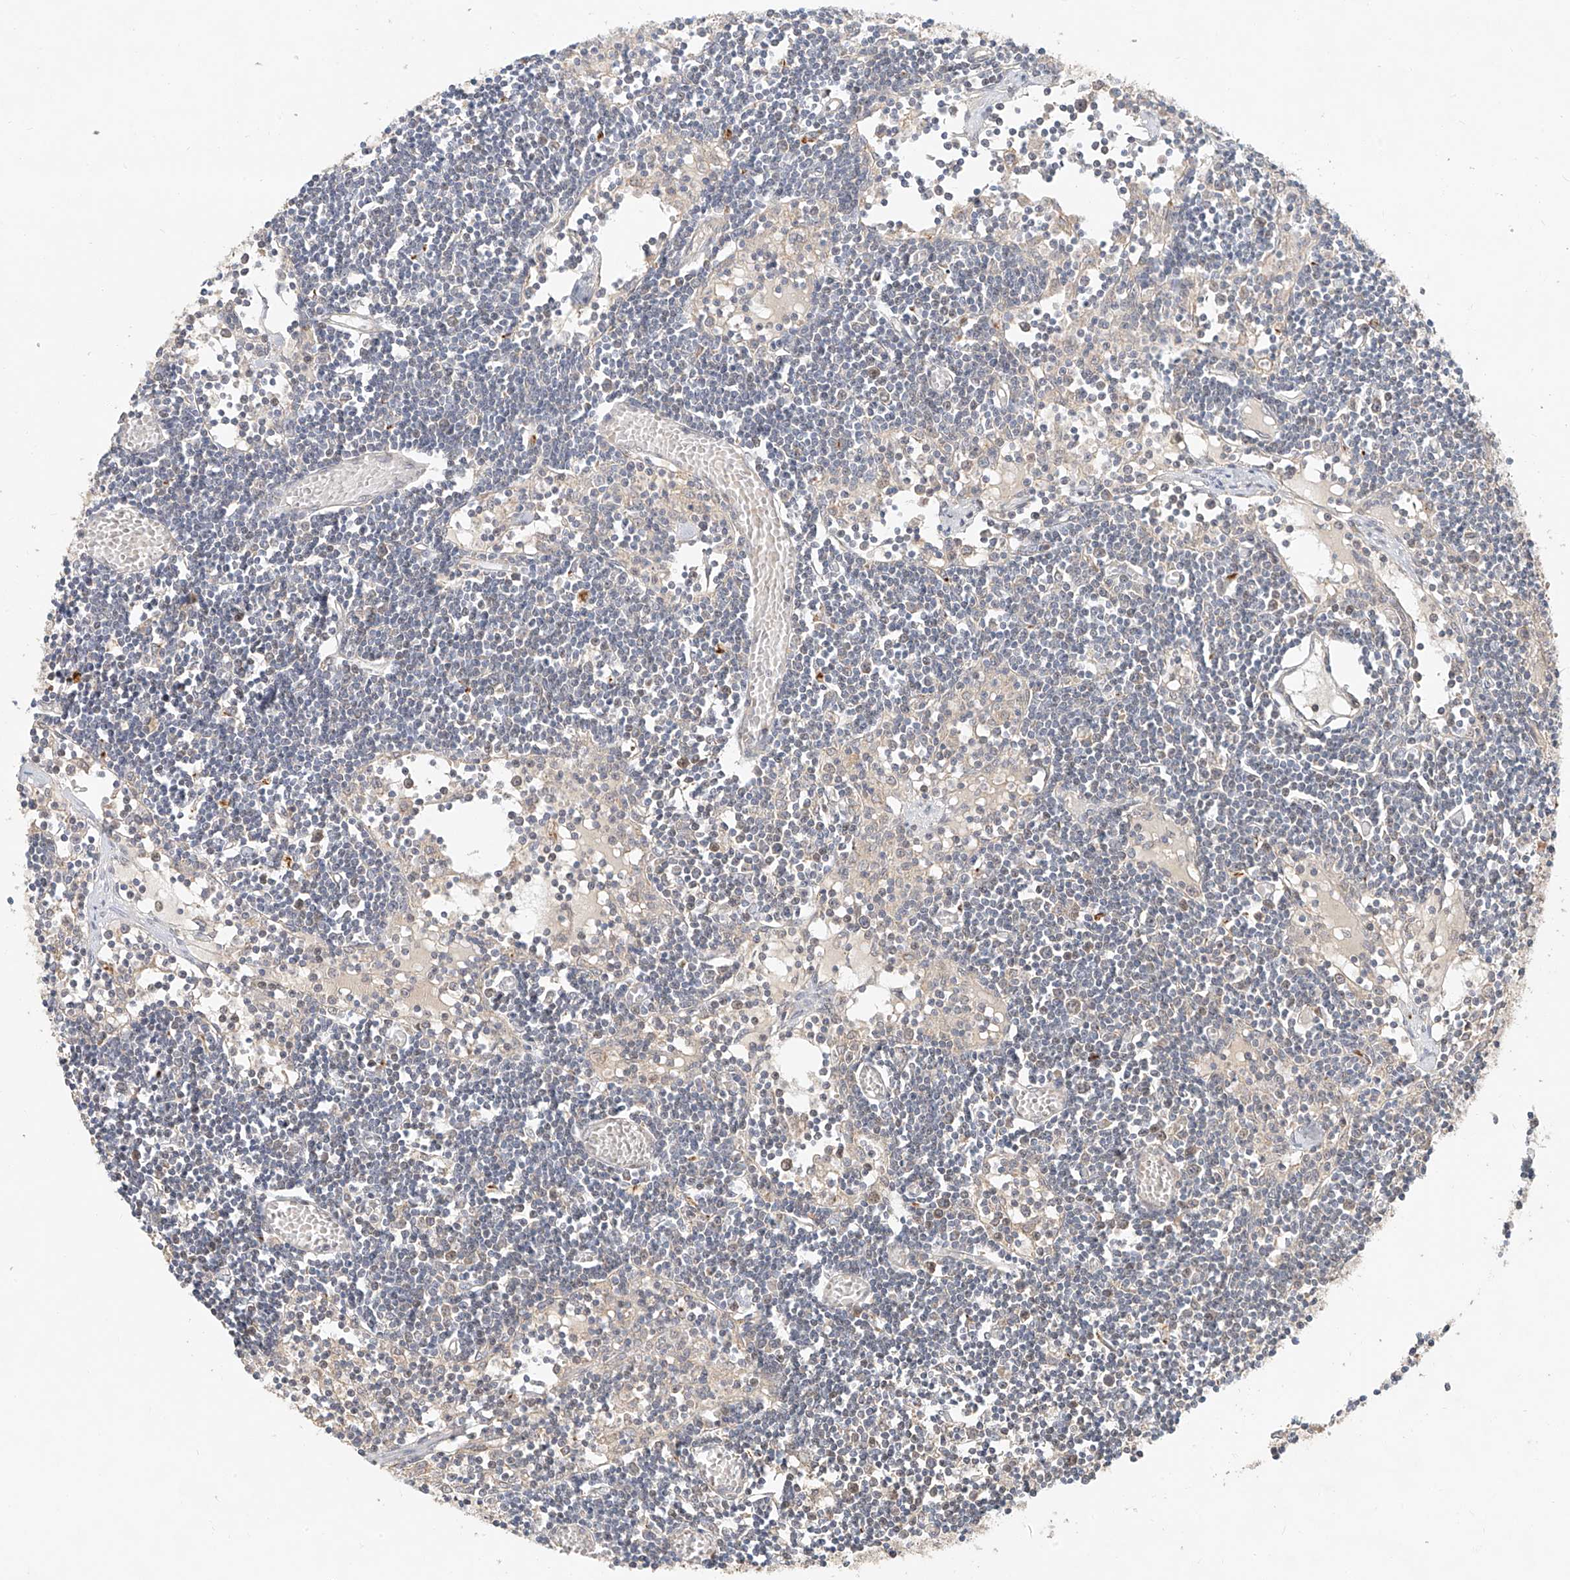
{"staining": {"intensity": "negative", "quantity": "none", "location": "none"}, "tissue": "lymph node", "cell_type": "Germinal center cells", "image_type": "normal", "snomed": [{"axis": "morphology", "description": "Normal tissue, NOS"}, {"axis": "topography", "description": "Lymph node"}], "caption": "Immunohistochemistry image of normal lymph node stained for a protein (brown), which displays no expression in germinal center cells. Brightfield microscopy of IHC stained with DAB (brown) and hematoxylin (blue), captured at high magnification.", "gene": "TMEM61", "patient": {"sex": "female", "age": 11}}